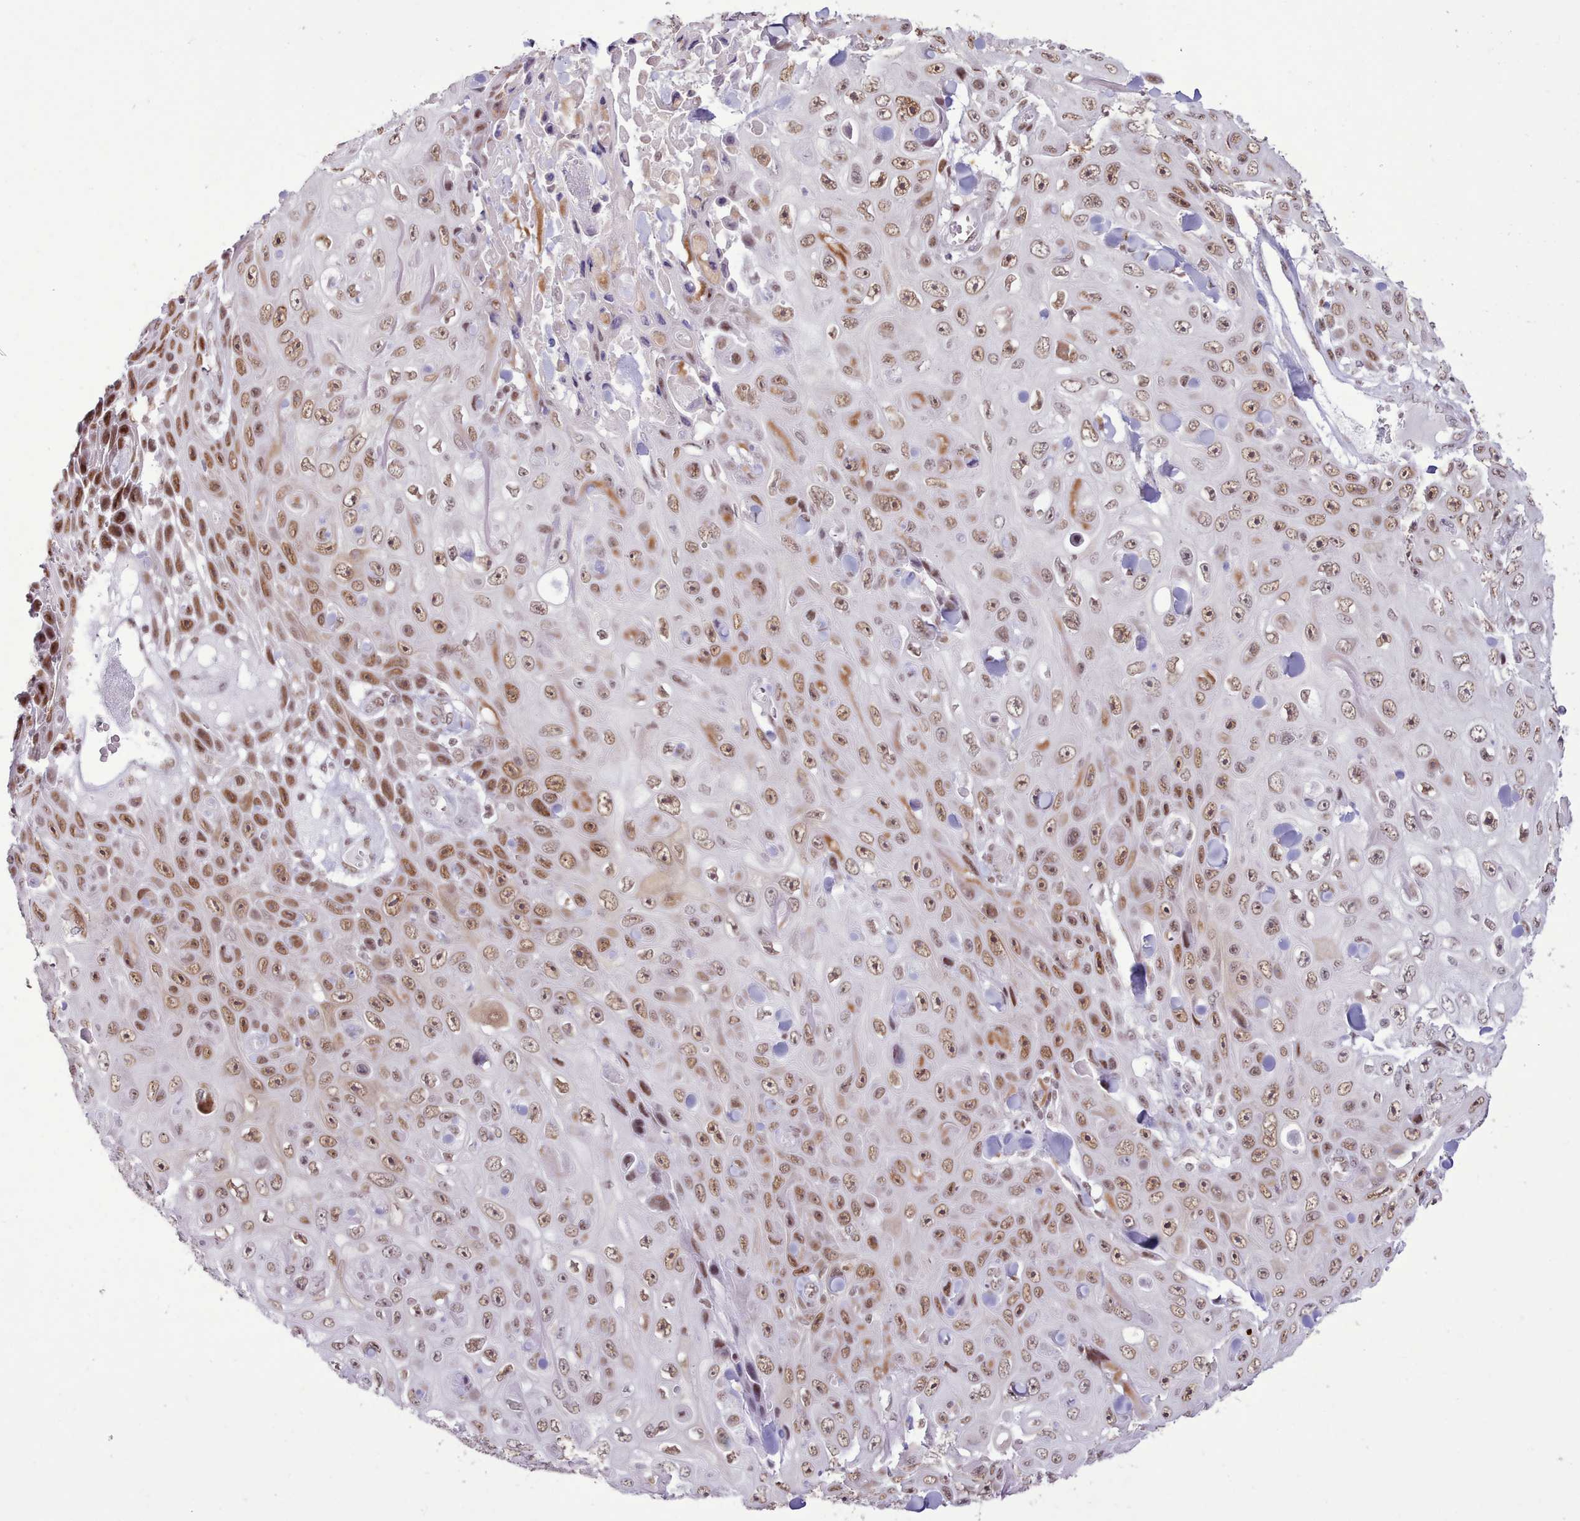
{"staining": {"intensity": "moderate", "quantity": ">75%", "location": "nuclear"}, "tissue": "skin cancer", "cell_type": "Tumor cells", "image_type": "cancer", "snomed": [{"axis": "morphology", "description": "Squamous cell carcinoma, NOS"}, {"axis": "topography", "description": "Skin"}], "caption": "Brown immunohistochemical staining in human skin squamous cell carcinoma exhibits moderate nuclear staining in approximately >75% of tumor cells. (brown staining indicates protein expression, while blue staining denotes nuclei).", "gene": "TAF15", "patient": {"sex": "male", "age": 82}}